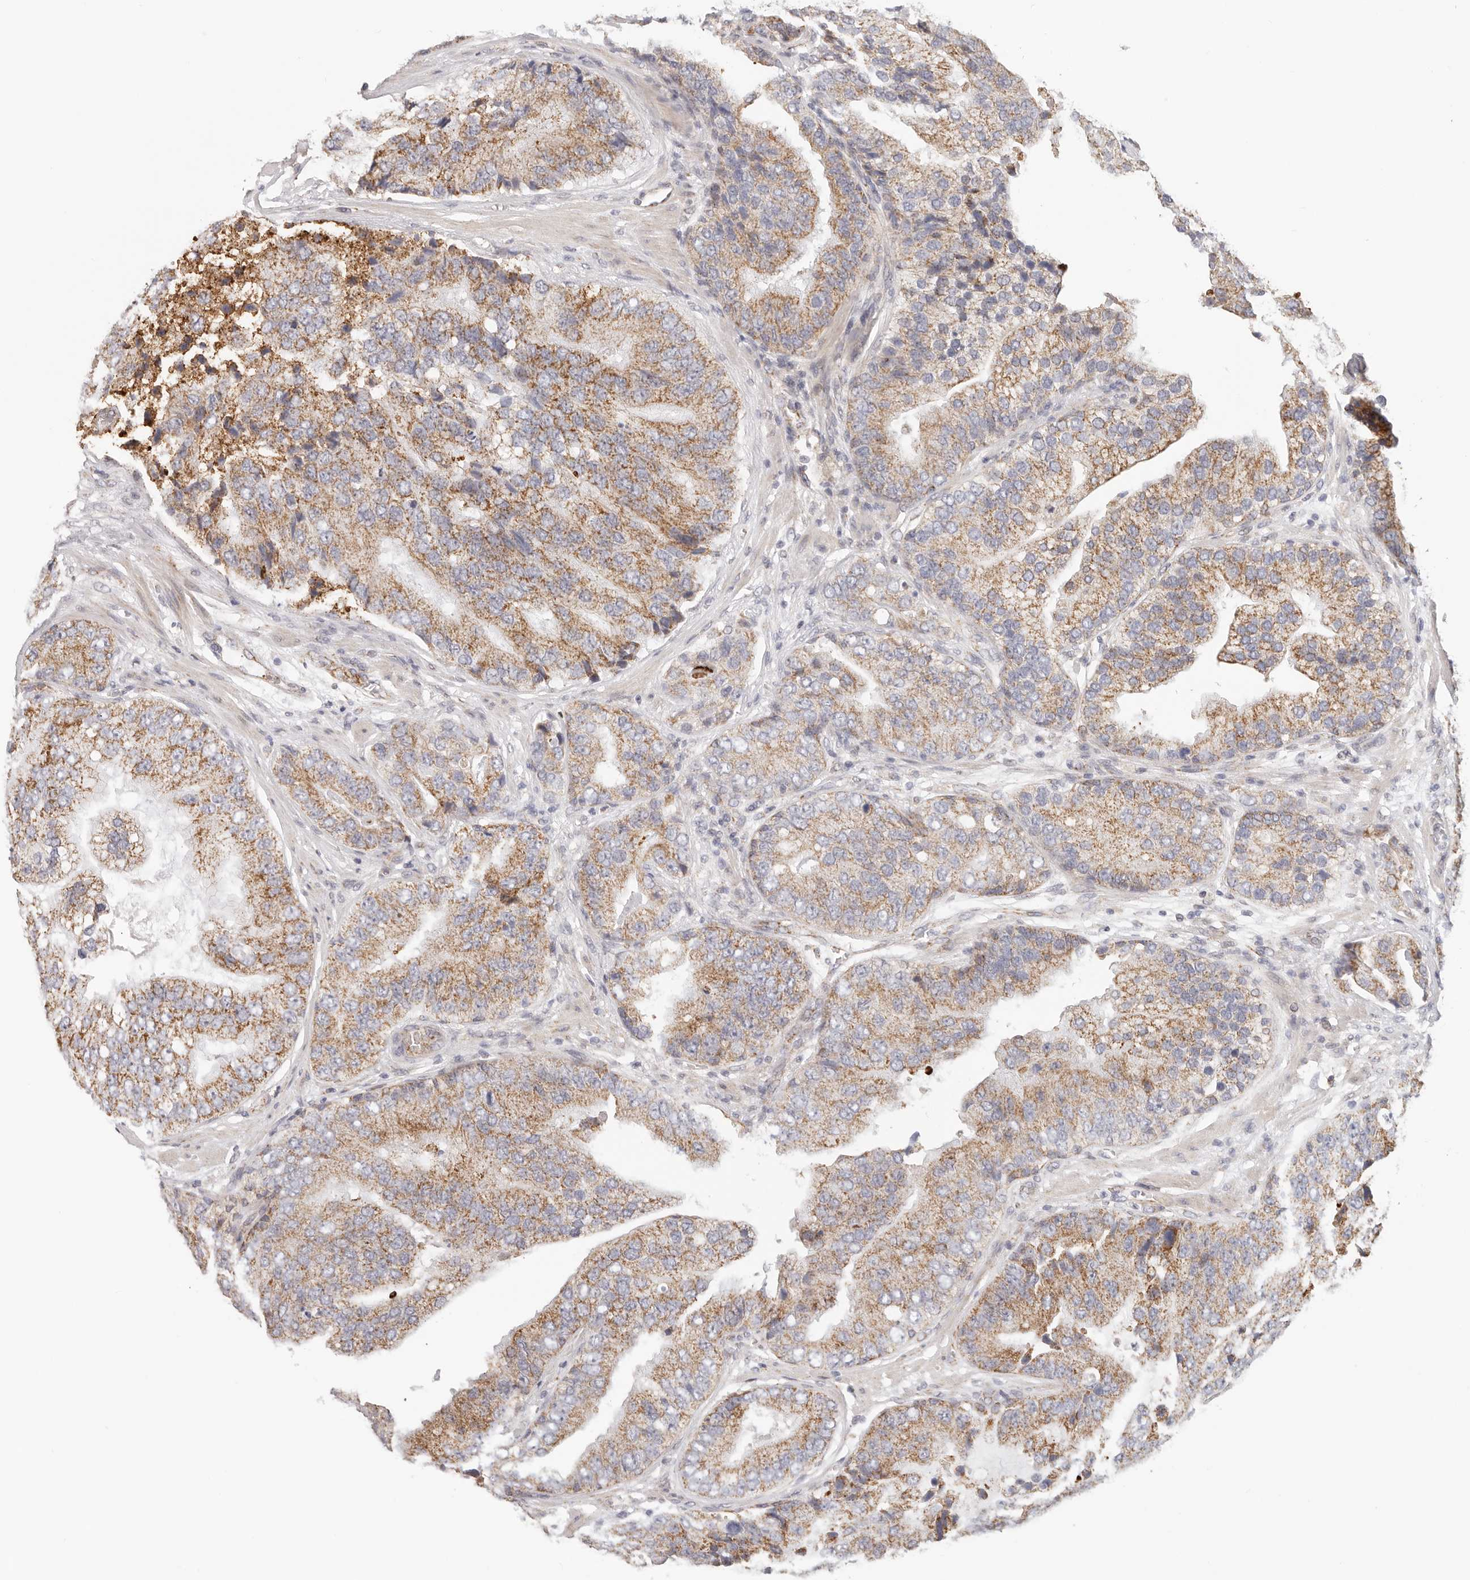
{"staining": {"intensity": "moderate", "quantity": "25%-75%", "location": "cytoplasmic/membranous"}, "tissue": "prostate cancer", "cell_type": "Tumor cells", "image_type": "cancer", "snomed": [{"axis": "morphology", "description": "Adenocarcinoma, High grade"}, {"axis": "topography", "description": "Prostate"}], "caption": "DAB (3,3'-diaminobenzidine) immunohistochemical staining of human prostate cancer (adenocarcinoma (high-grade)) demonstrates moderate cytoplasmic/membranous protein positivity in about 25%-75% of tumor cells.", "gene": "AFDN", "patient": {"sex": "male", "age": 70}}